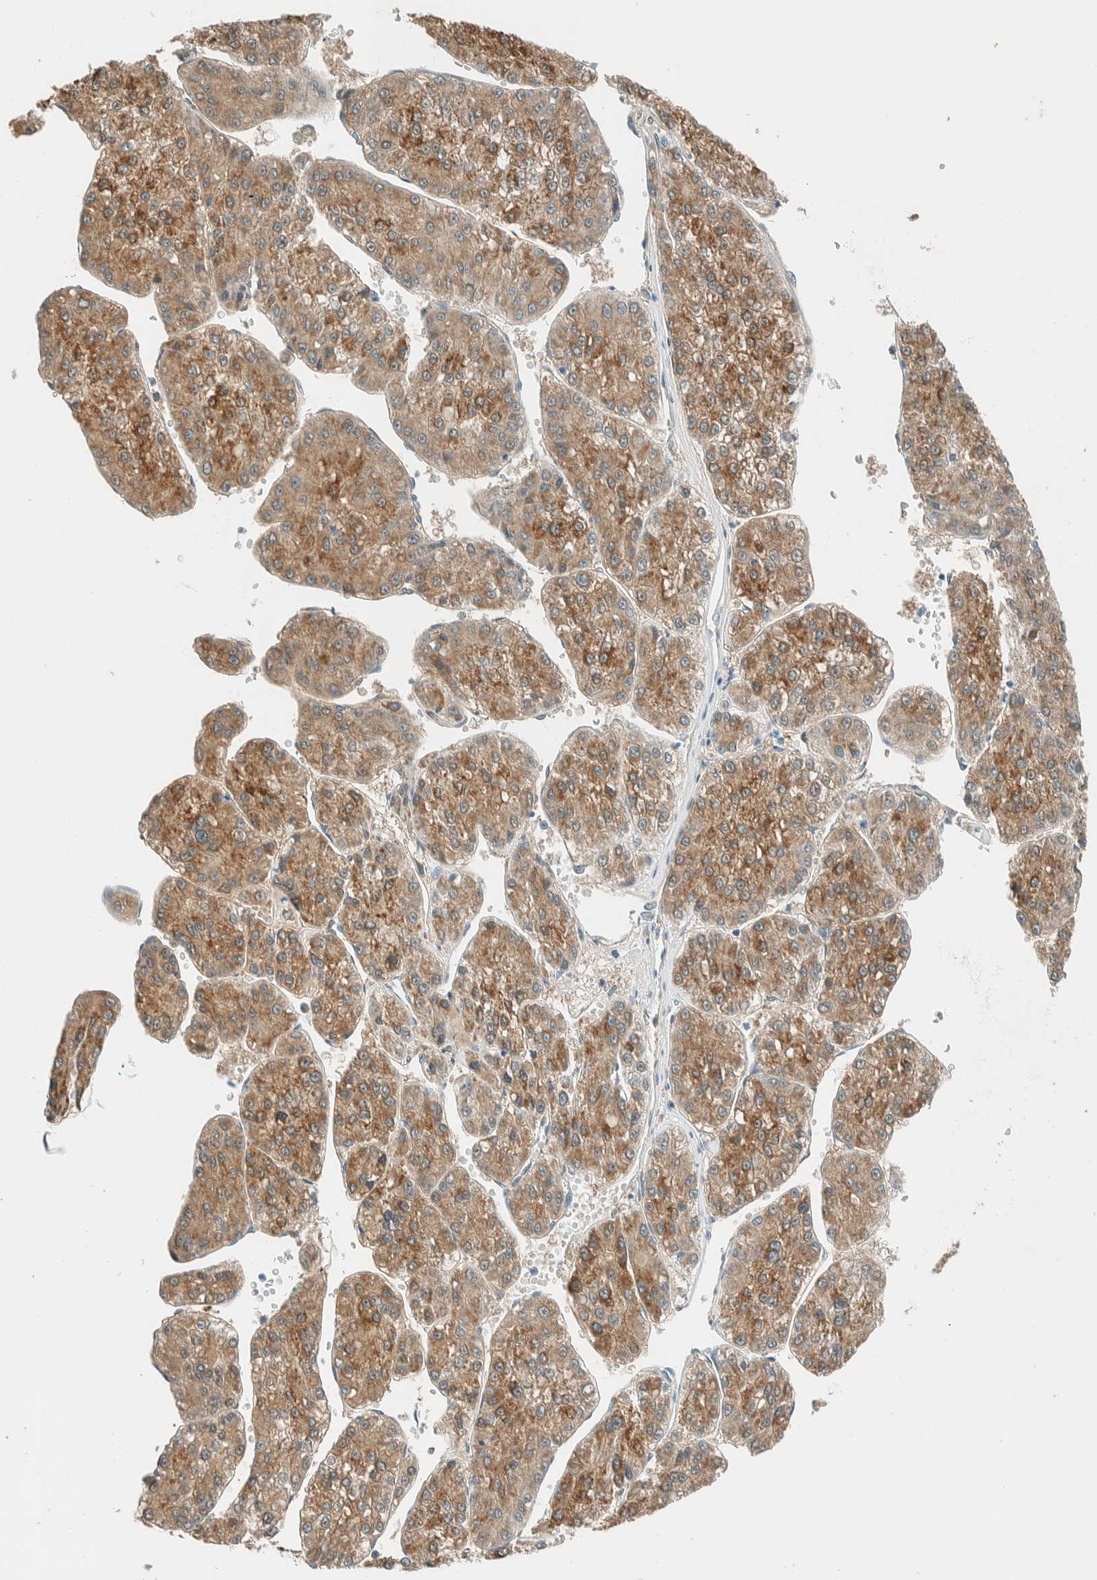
{"staining": {"intensity": "moderate", "quantity": ">75%", "location": "cytoplasmic/membranous"}, "tissue": "liver cancer", "cell_type": "Tumor cells", "image_type": "cancer", "snomed": [{"axis": "morphology", "description": "Carcinoma, Hepatocellular, NOS"}, {"axis": "topography", "description": "Liver"}], "caption": "Immunohistochemical staining of liver cancer (hepatocellular carcinoma) demonstrates moderate cytoplasmic/membranous protein positivity in about >75% of tumor cells. (DAB IHC with brightfield microscopy, high magnification).", "gene": "ALDH7A1", "patient": {"sex": "female", "age": 73}}